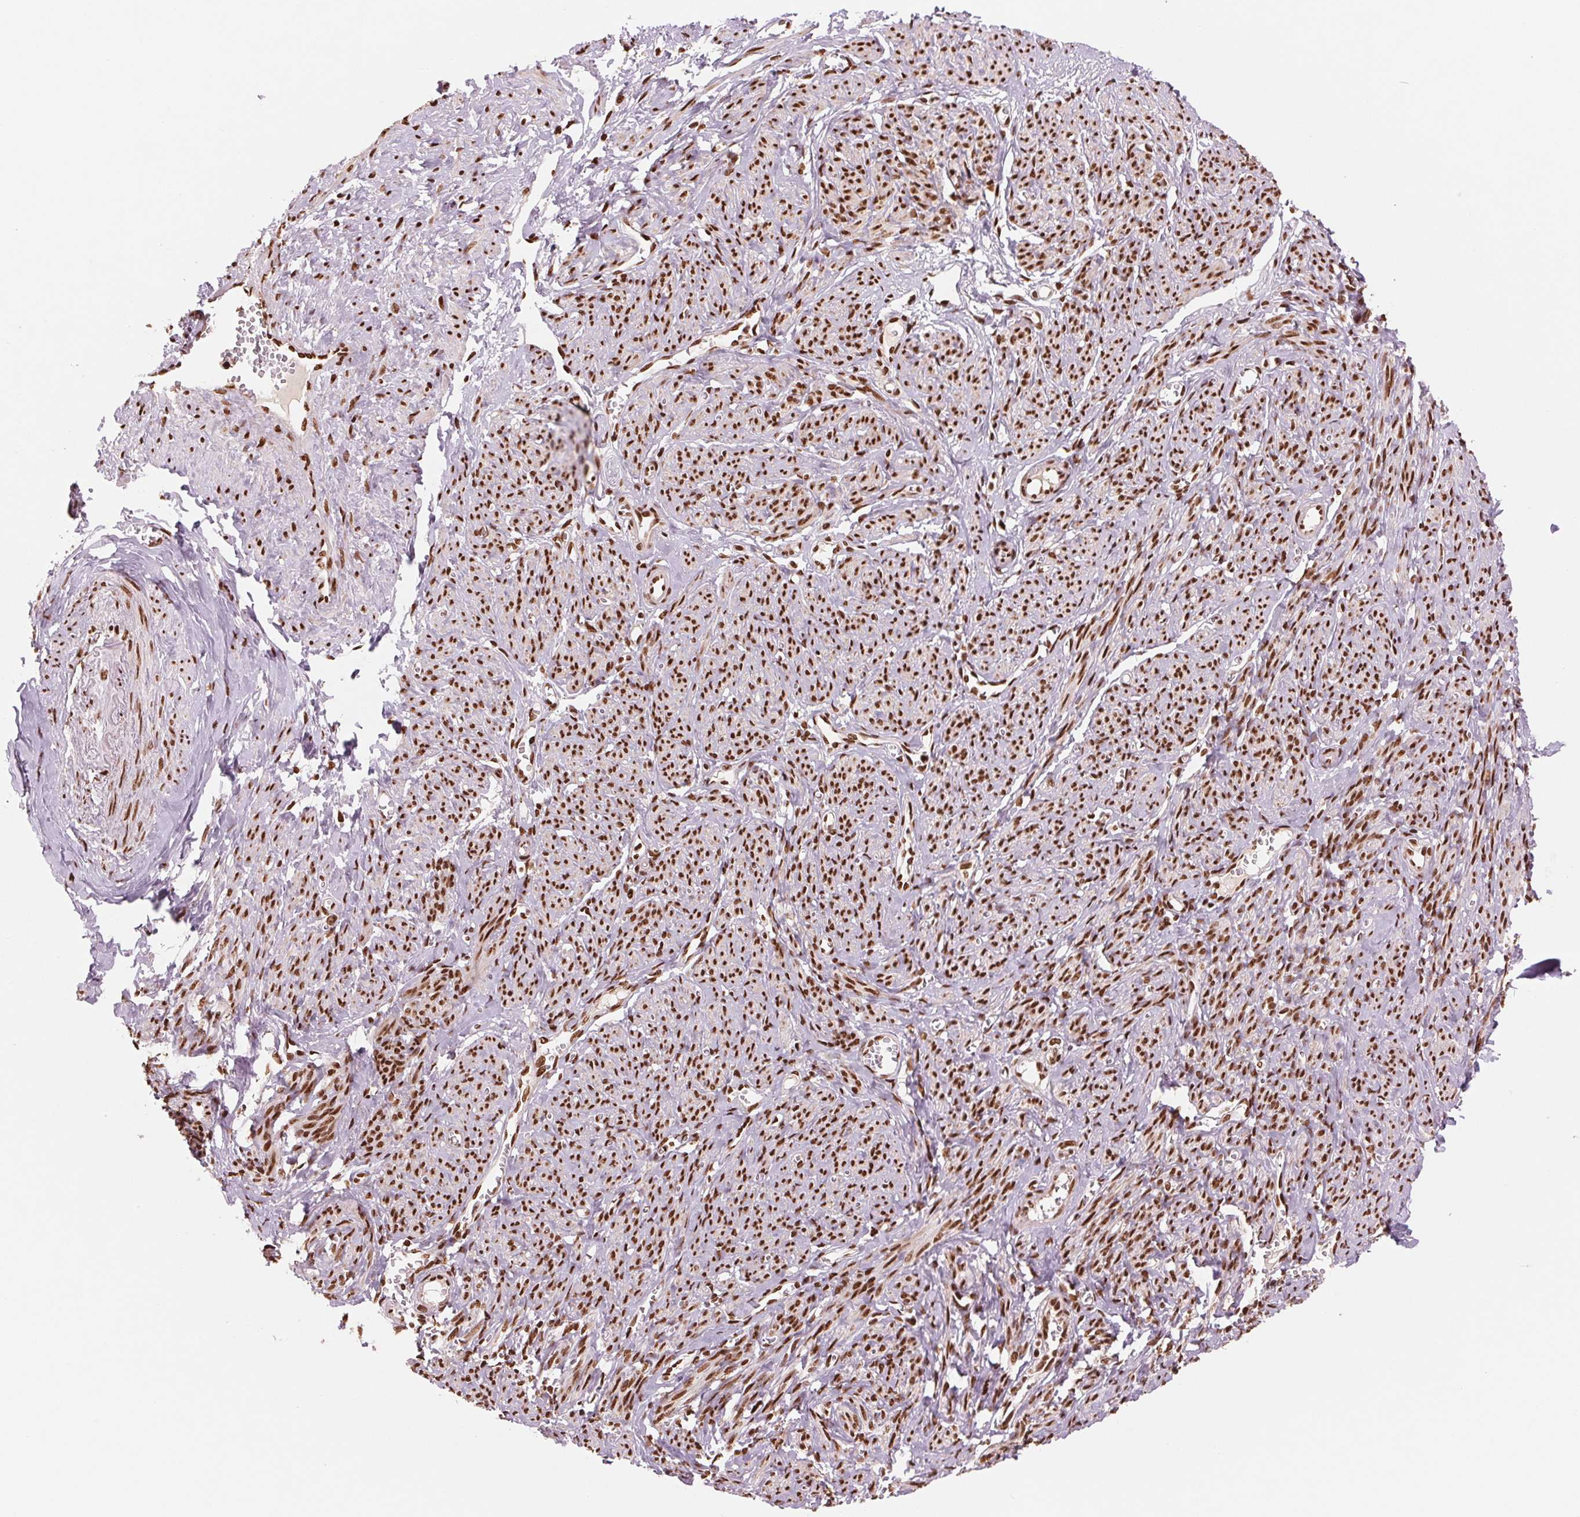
{"staining": {"intensity": "strong", "quantity": ">75%", "location": "nuclear"}, "tissue": "smooth muscle", "cell_type": "Smooth muscle cells", "image_type": "normal", "snomed": [{"axis": "morphology", "description": "Normal tissue, NOS"}, {"axis": "topography", "description": "Smooth muscle"}], "caption": "Strong nuclear expression is present in about >75% of smooth muscle cells in normal smooth muscle.", "gene": "TTLL9", "patient": {"sex": "female", "age": 65}}